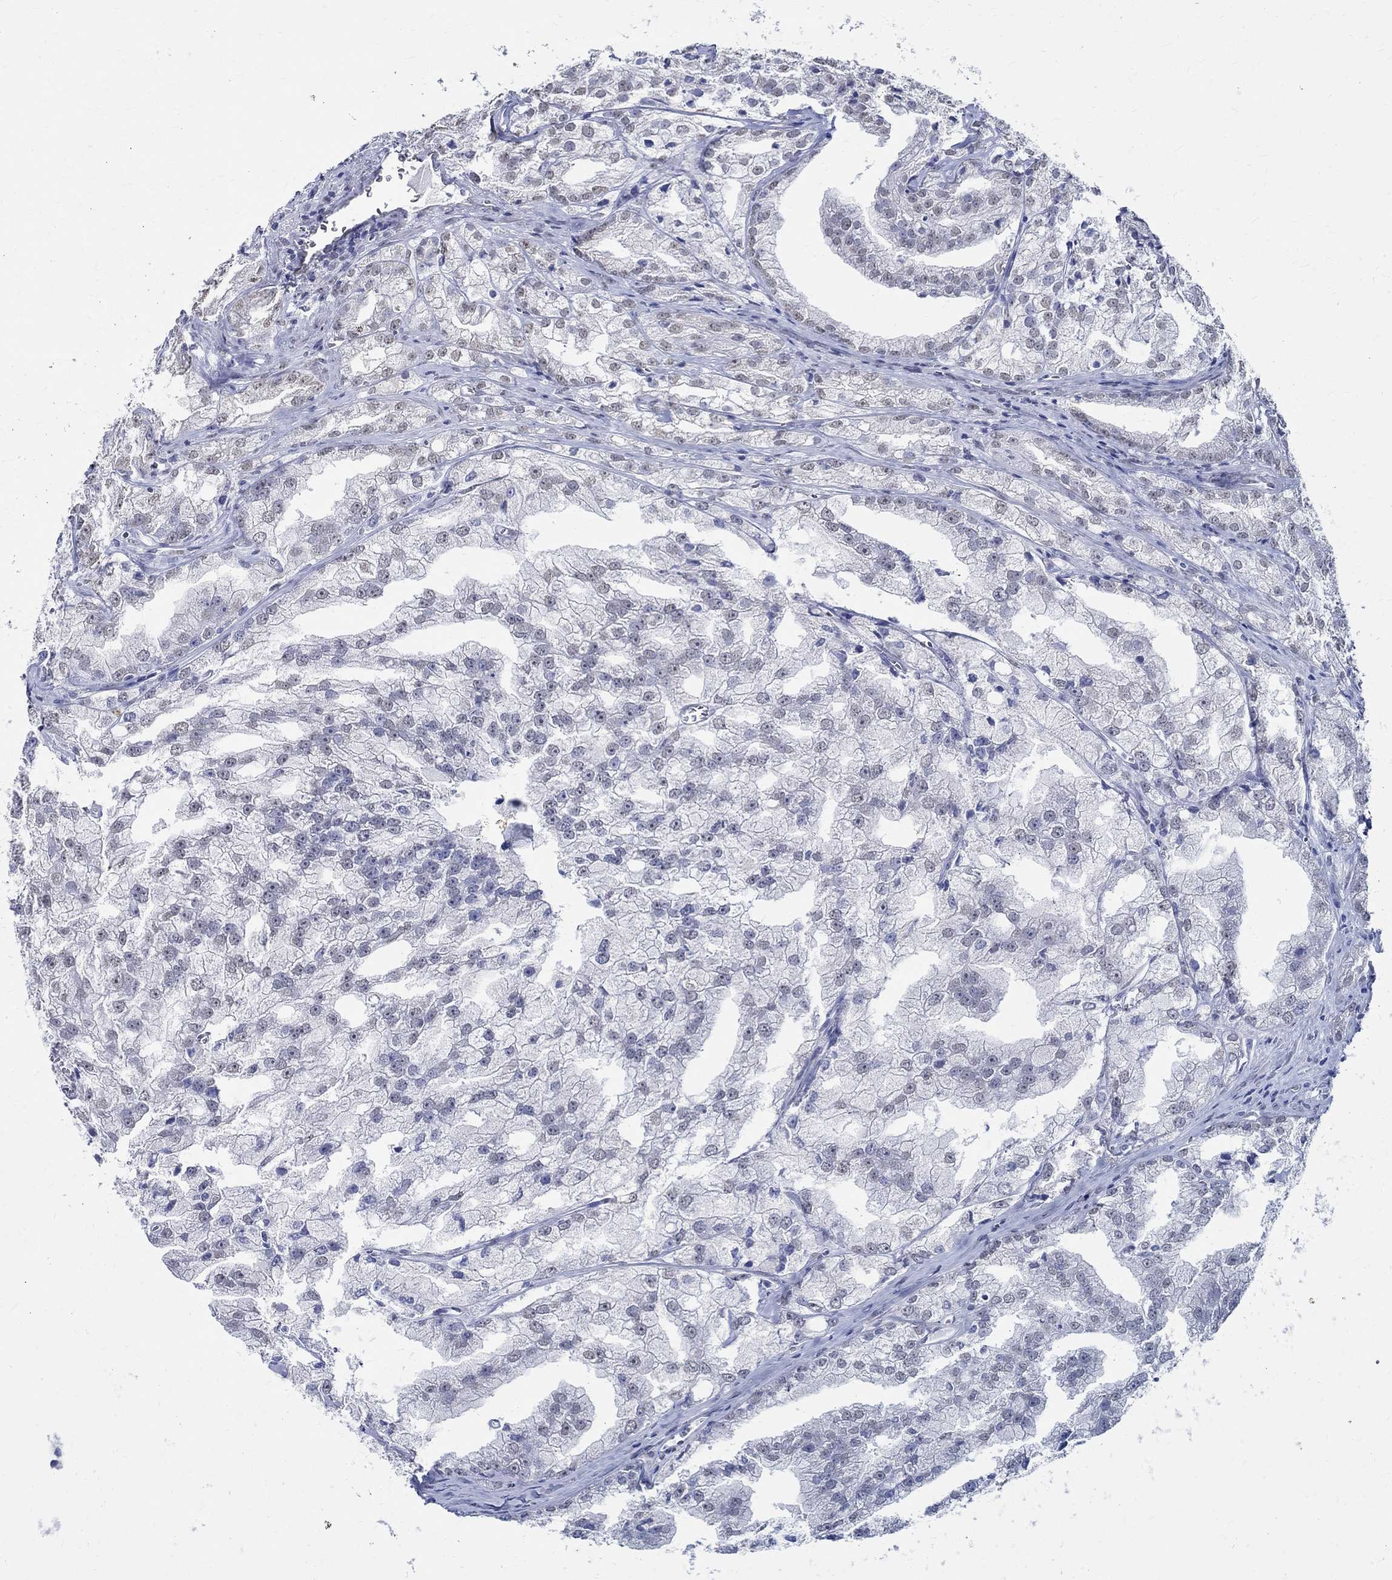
{"staining": {"intensity": "negative", "quantity": "none", "location": "none"}, "tissue": "prostate cancer", "cell_type": "Tumor cells", "image_type": "cancer", "snomed": [{"axis": "morphology", "description": "Adenocarcinoma, NOS"}, {"axis": "topography", "description": "Prostate"}], "caption": "Immunohistochemistry (IHC) image of human adenocarcinoma (prostate) stained for a protein (brown), which shows no positivity in tumor cells.", "gene": "TSPAN16", "patient": {"sex": "male", "age": 70}}